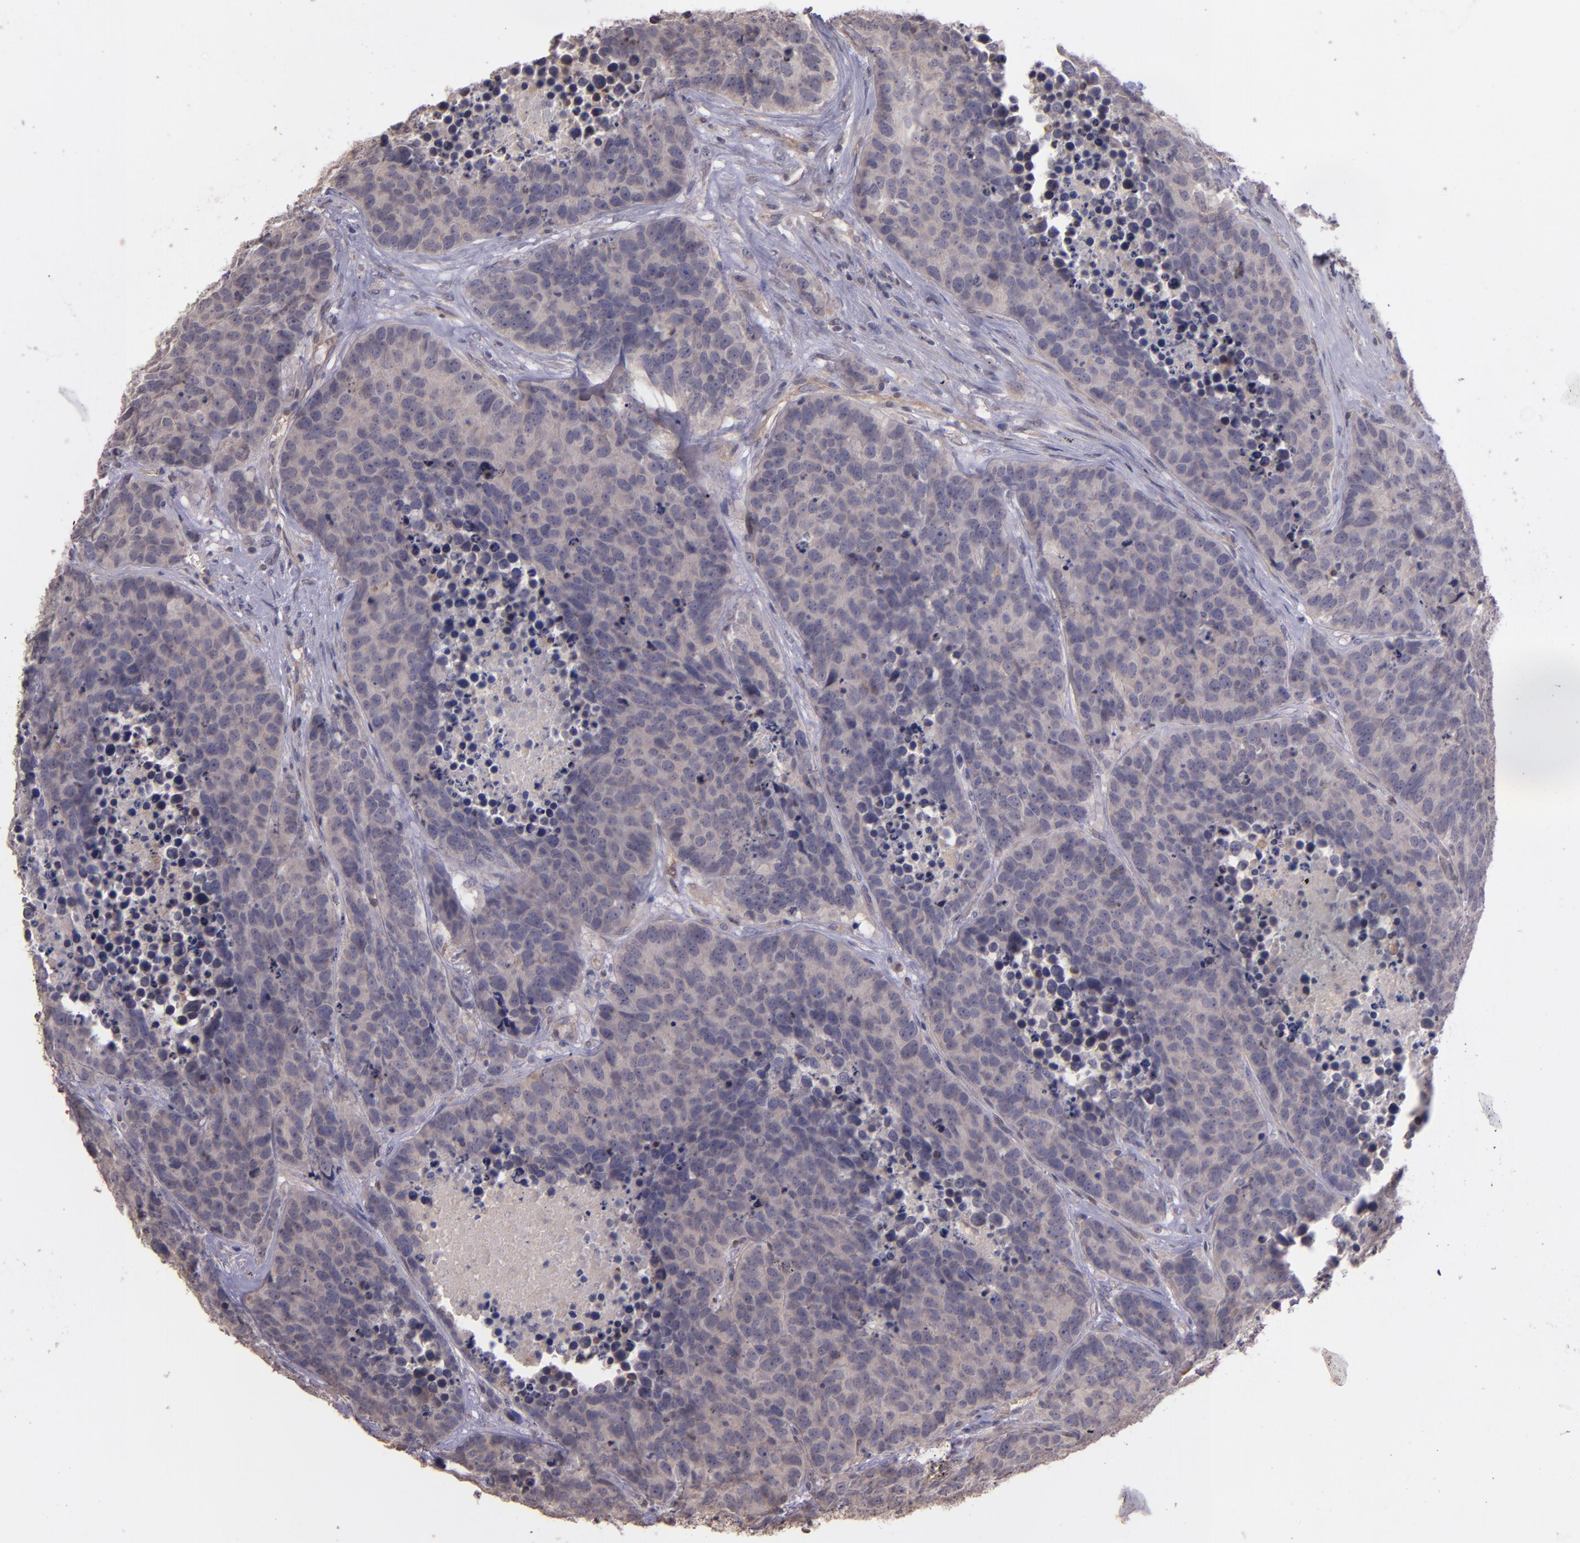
{"staining": {"intensity": "weak", "quantity": ">75%", "location": "cytoplasmic/membranous"}, "tissue": "carcinoid", "cell_type": "Tumor cells", "image_type": "cancer", "snomed": [{"axis": "morphology", "description": "Carcinoid, malignant, NOS"}, {"axis": "topography", "description": "Lung"}], "caption": "DAB immunohistochemical staining of human carcinoid reveals weak cytoplasmic/membranous protein expression in approximately >75% of tumor cells.", "gene": "NUP62CL", "patient": {"sex": "male", "age": 60}}